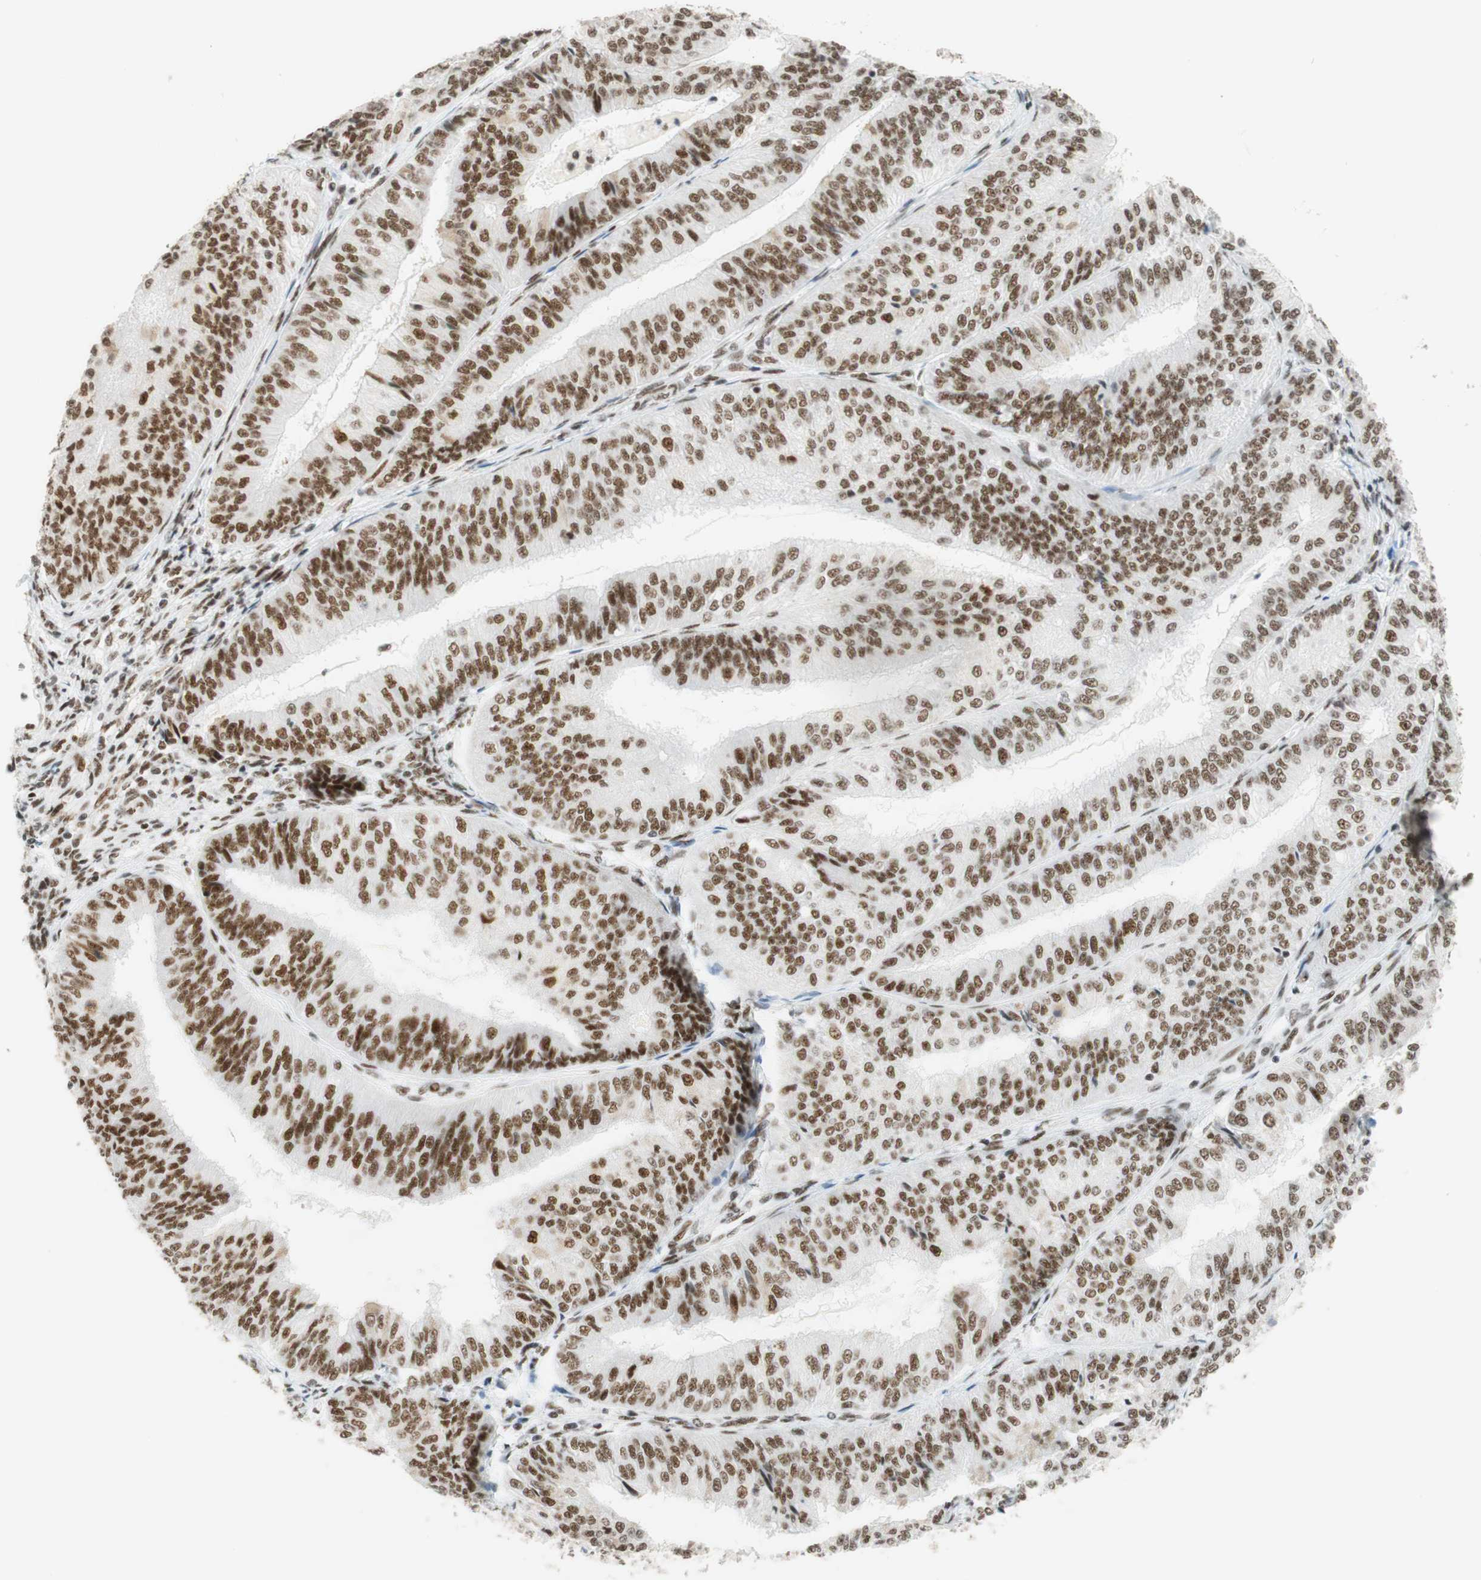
{"staining": {"intensity": "moderate", "quantity": ">75%", "location": "nuclear"}, "tissue": "endometrial cancer", "cell_type": "Tumor cells", "image_type": "cancer", "snomed": [{"axis": "morphology", "description": "Adenocarcinoma, NOS"}, {"axis": "topography", "description": "Endometrium"}], "caption": "The immunohistochemical stain labels moderate nuclear expression in tumor cells of endometrial cancer (adenocarcinoma) tissue.", "gene": "RNF20", "patient": {"sex": "female", "age": 58}}